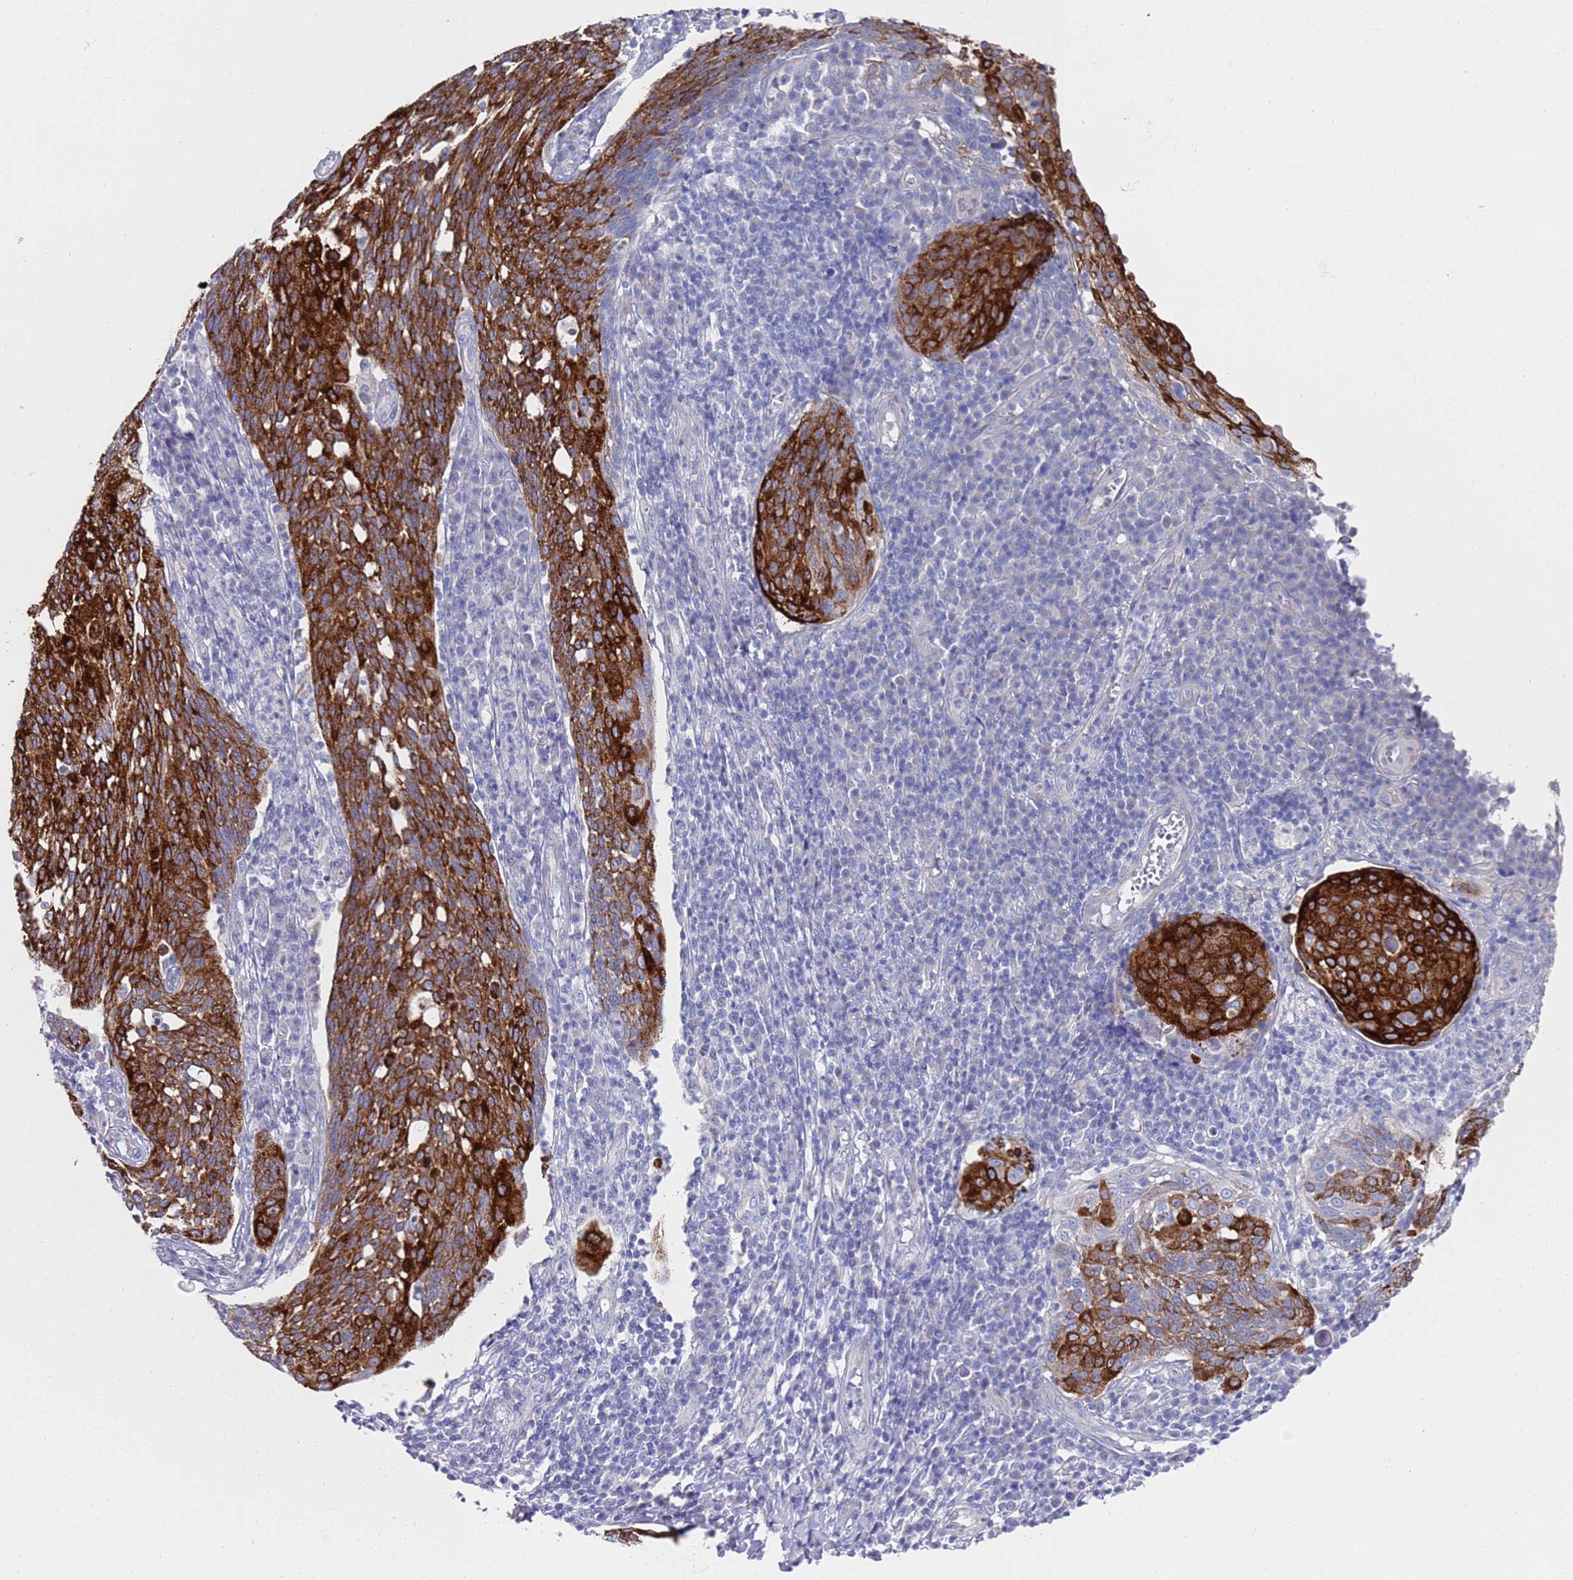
{"staining": {"intensity": "strong", "quantity": "25%-75%", "location": "cytoplasmic/membranous"}, "tissue": "cervical cancer", "cell_type": "Tumor cells", "image_type": "cancer", "snomed": [{"axis": "morphology", "description": "Squamous cell carcinoma, NOS"}, {"axis": "topography", "description": "Cervix"}], "caption": "Tumor cells reveal strong cytoplasmic/membranous positivity in about 25%-75% of cells in squamous cell carcinoma (cervical).", "gene": "SCAPER", "patient": {"sex": "female", "age": 34}}